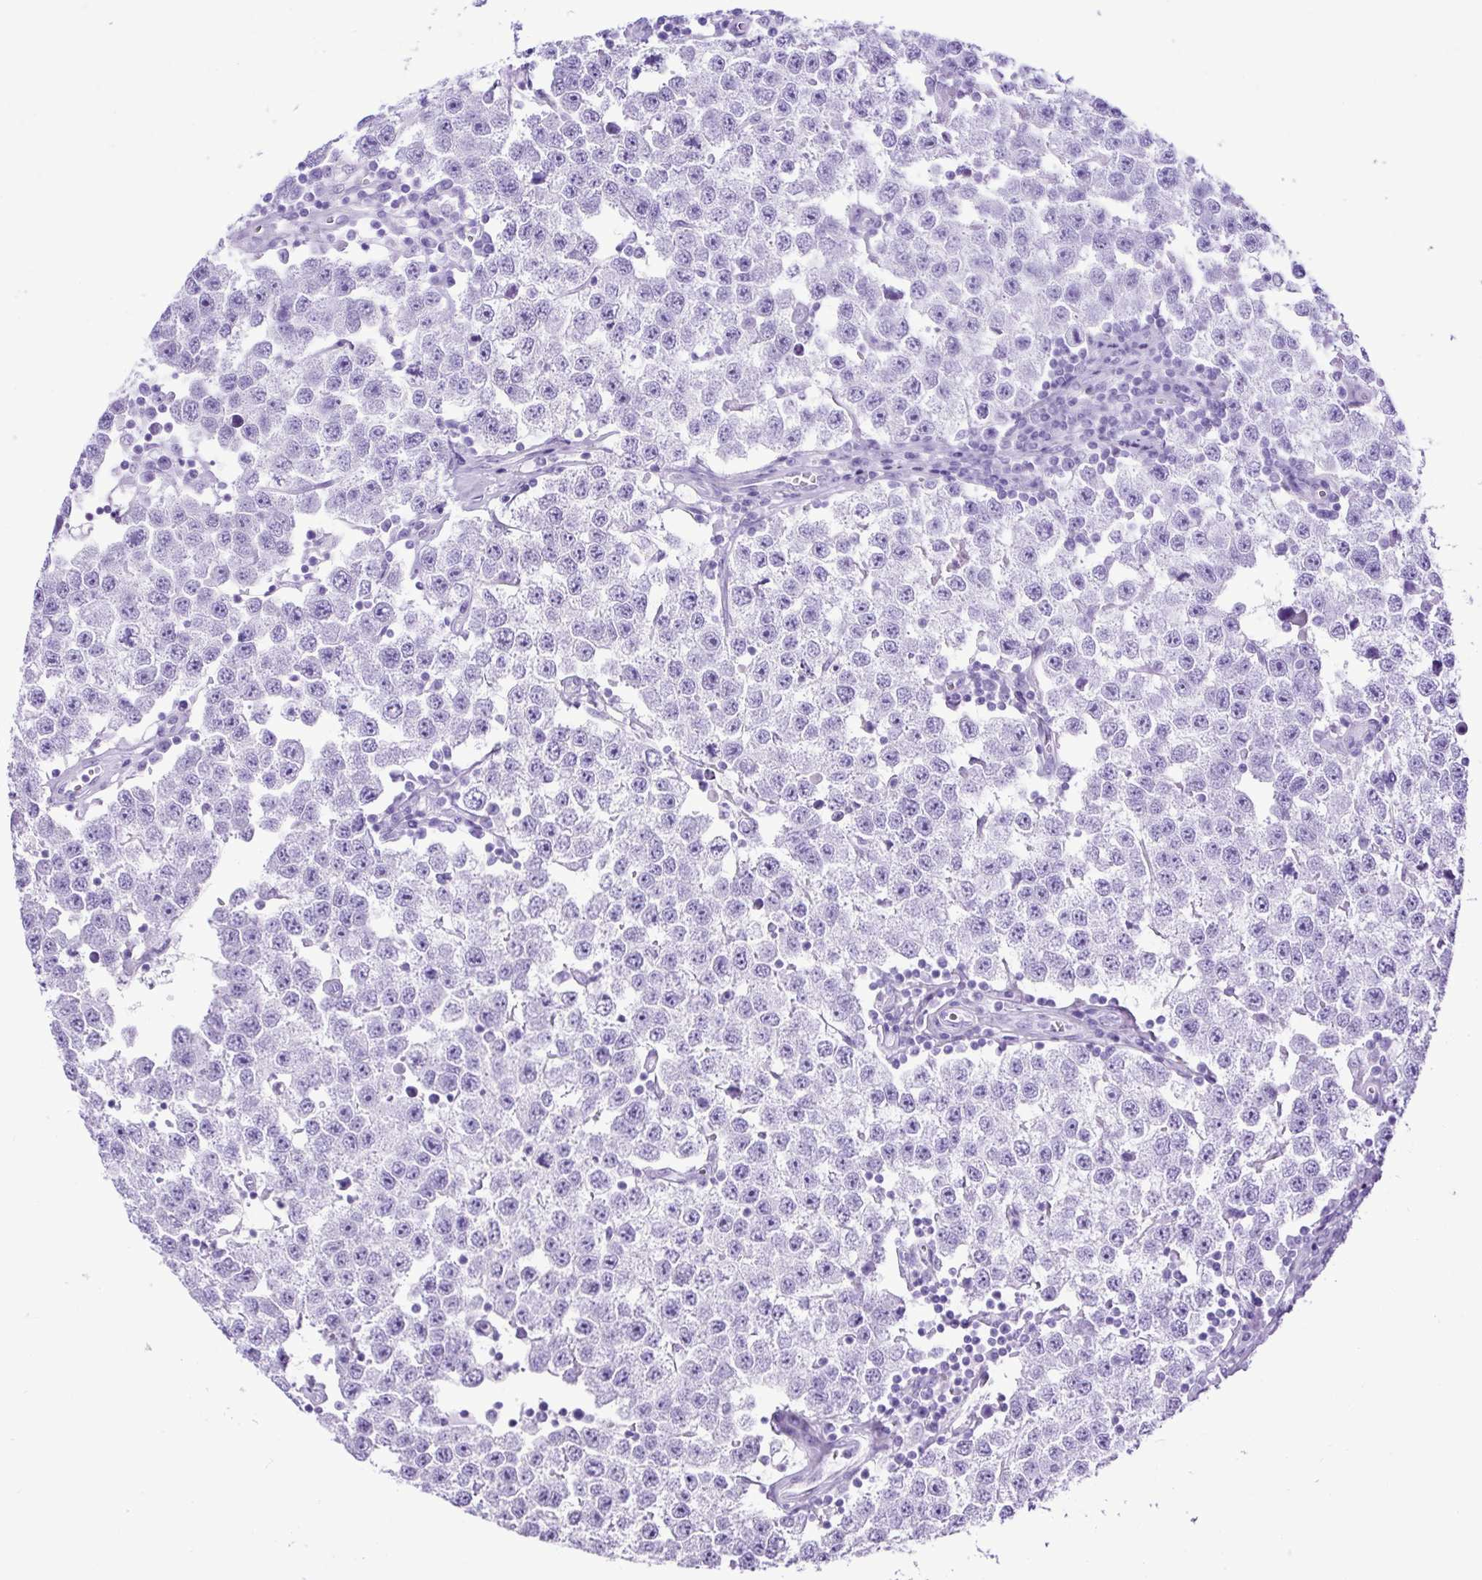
{"staining": {"intensity": "negative", "quantity": "none", "location": "none"}, "tissue": "testis cancer", "cell_type": "Tumor cells", "image_type": "cancer", "snomed": [{"axis": "morphology", "description": "Seminoma, NOS"}, {"axis": "topography", "description": "Testis"}], "caption": "Testis cancer stained for a protein using immunohistochemistry (IHC) shows no positivity tumor cells.", "gene": "CEL", "patient": {"sex": "male", "age": 34}}